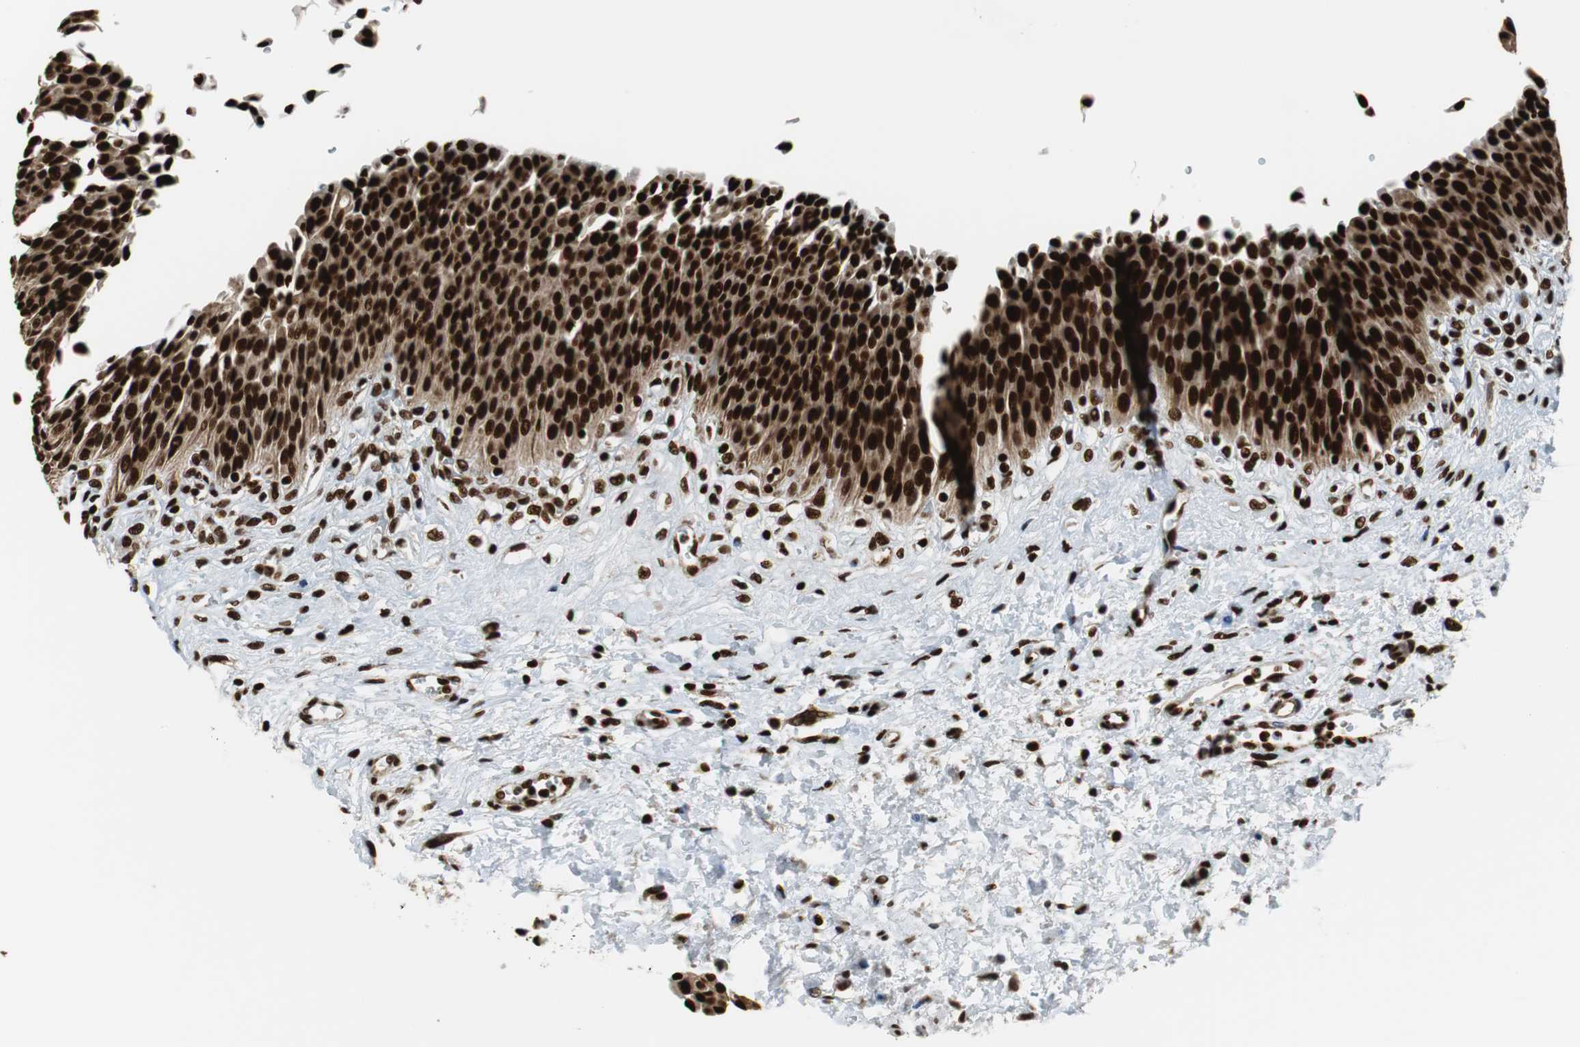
{"staining": {"intensity": "strong", "quantity": ">75%", "location": "nuclear"}, "tissue": "urinary bladder", "cell_type": "Urothelial cells", "image_type": "normal", "snomed": [{"axis": "morphology", "description": "Normal tissue, NOS"}, {"axis": "morphology", "description": "Dysplasia, NOS"}, {"axis": "topography", "description": "Urinary bladder"}], "caption": "An immunohistochemistry histopathology image of unremarkable tissue is shown. Protein staining in brown highlights strong nuclear positivity in urinary bladder within urothelial cells.", "gene": "HDAC1", "patient": {"sex": "male", "age": 35}}